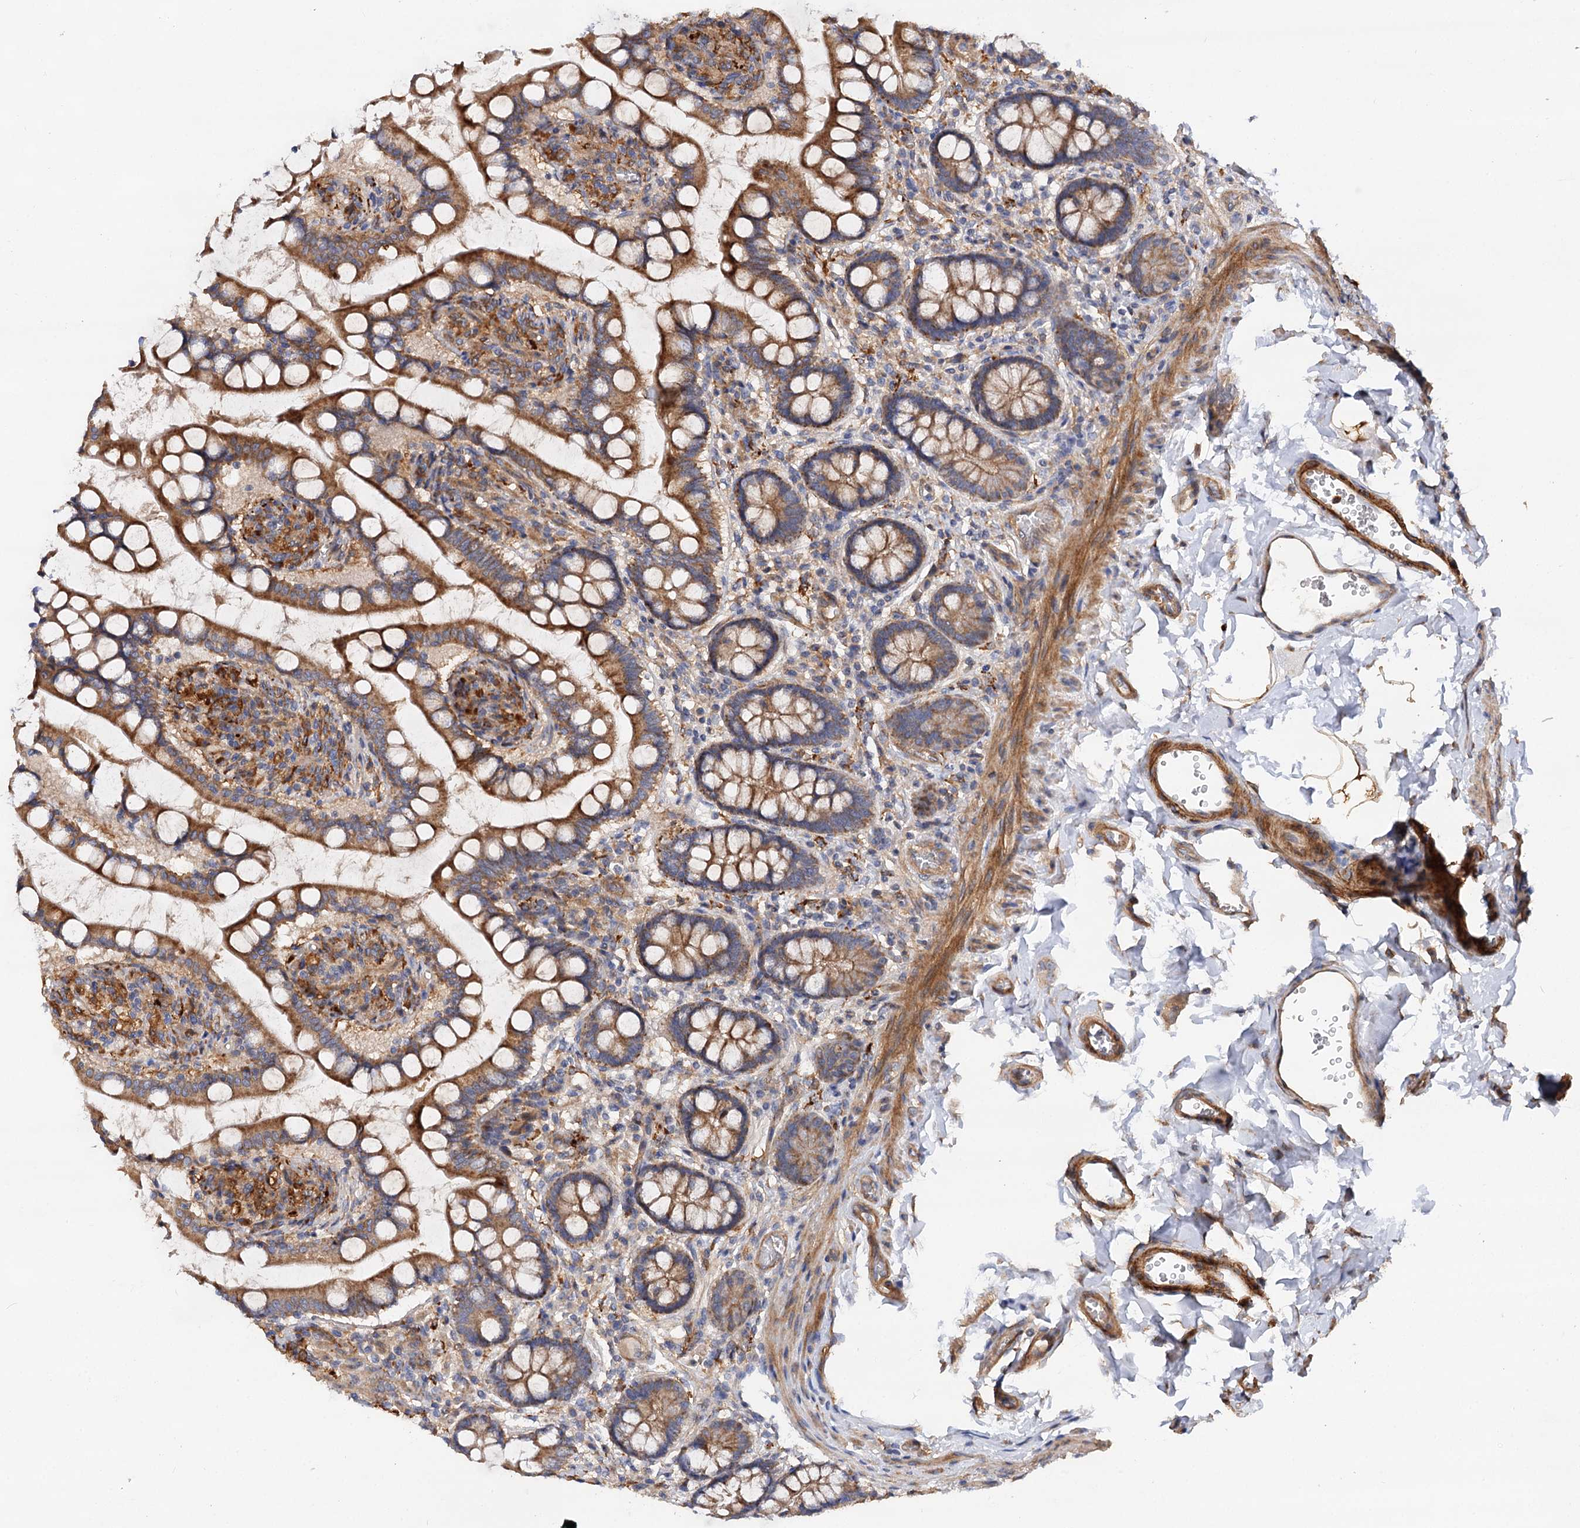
{"staining": {"intensity": "moderate", "quantity": ">75%", "location": "cytoplasmic/membranous"}, "tissue": "small intestine", "cell_type": "Glandular cells", "image_type": "normal", "snomed": [{"axis": "morphology", "description": "Normal tissue, NOS"}, {"axis": "topography", "description": "Small intestine"}], "caption": "Brown immunohistochemical staining in normal small intestine demonstrates moderate cytoplasmic/membranous expression in approximately >75% of glandular cells.", "gene": "CSAD", "patient": {"sex": "male", "age": 52}}